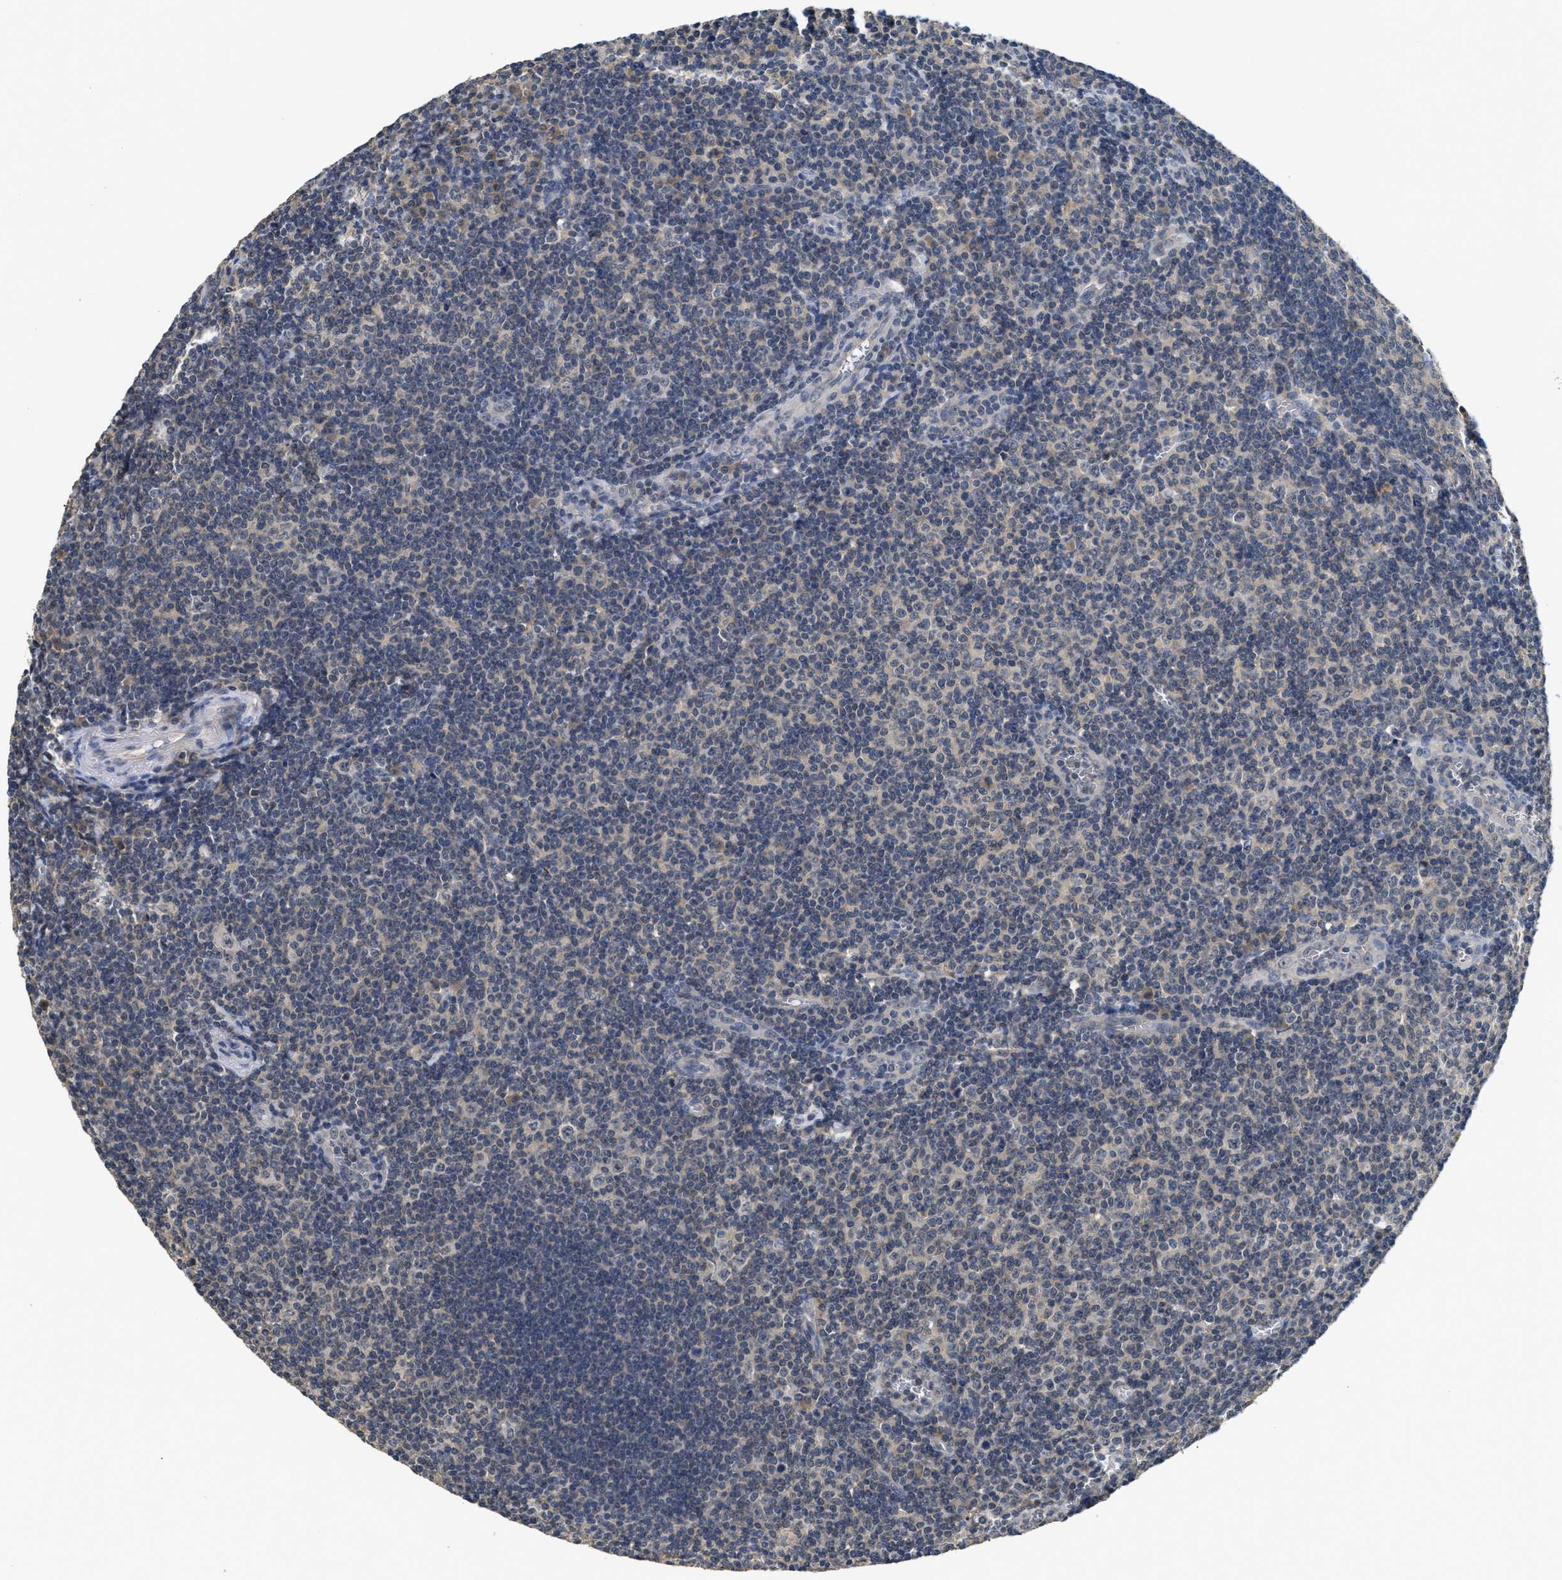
{"staining": {"intensity": "negative", "quantity": "none", "location": "none"}, "tissue": "tonsil", "cell_type": "Germinal center cells", "image_type": "normal", "snomed": [{"axis": "morphology", "description": "Normal tissue, NOS"}, {"axis": "topography", "description": "Tonsil"}], "caption": "Immunohistochemistry (IHC) micrograph of benign tonsil stained for a protein (brown), which demonstrates no positivity in germinal center cells.", "gene": "INHA", "patient": {"sex": "male", "age": 37}}